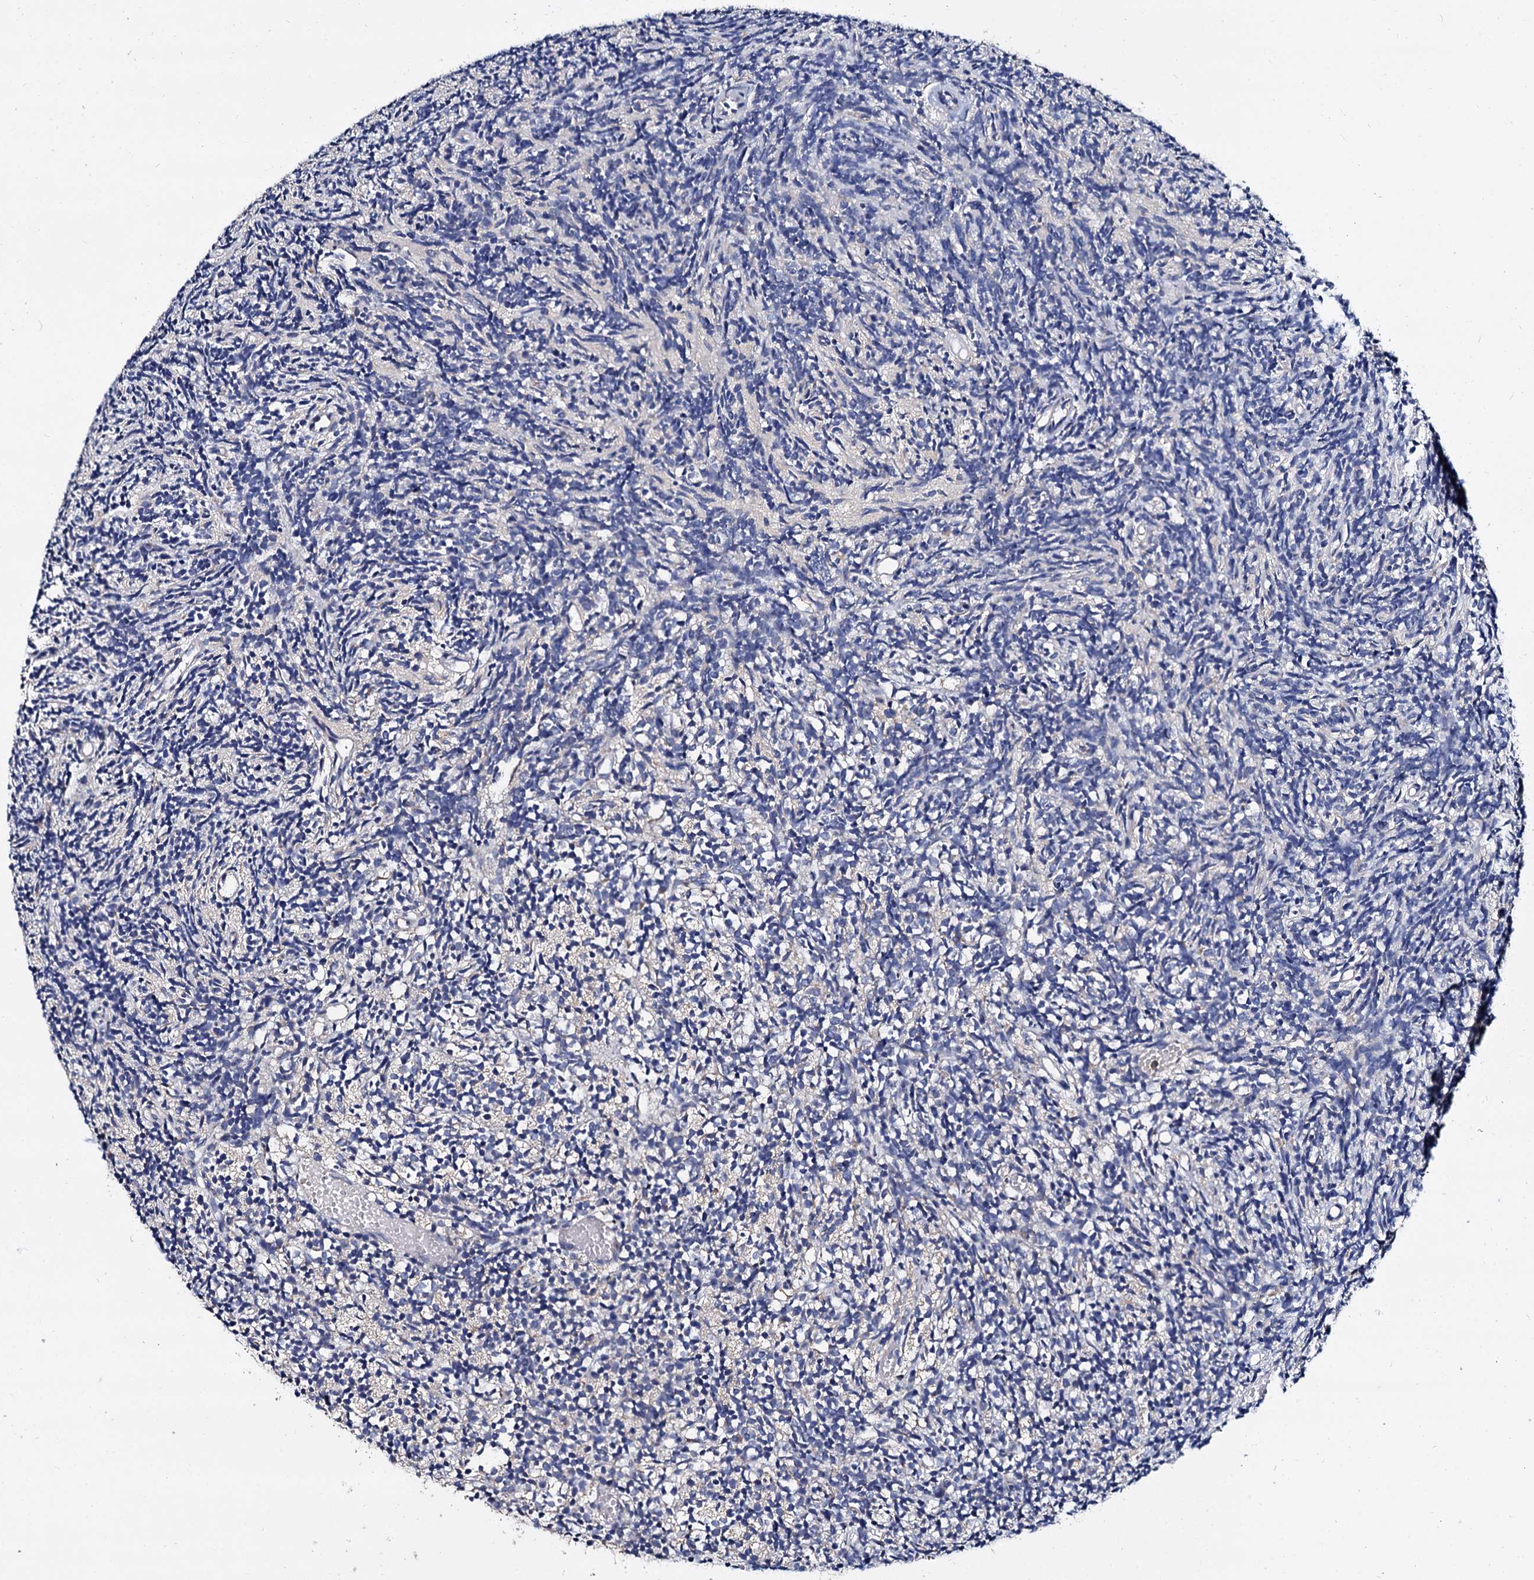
{"staining": {"intensity": "negative", "quantity": "none", "location": "none"}, "tissue": "glioma", "cell_type": "Tumor cells", "image_type": "cancer", "snomed": [{"axis": "morphology", "description": "Glioma, malignant, Low grade"}, {"axis": "topography", "description": "Brain"}], "caption": "Tumor cells show no significant expression in malignant low-grade glioma.", "gene": "ANKRD13A", "patient": {"sex": "female", "age": 1}}